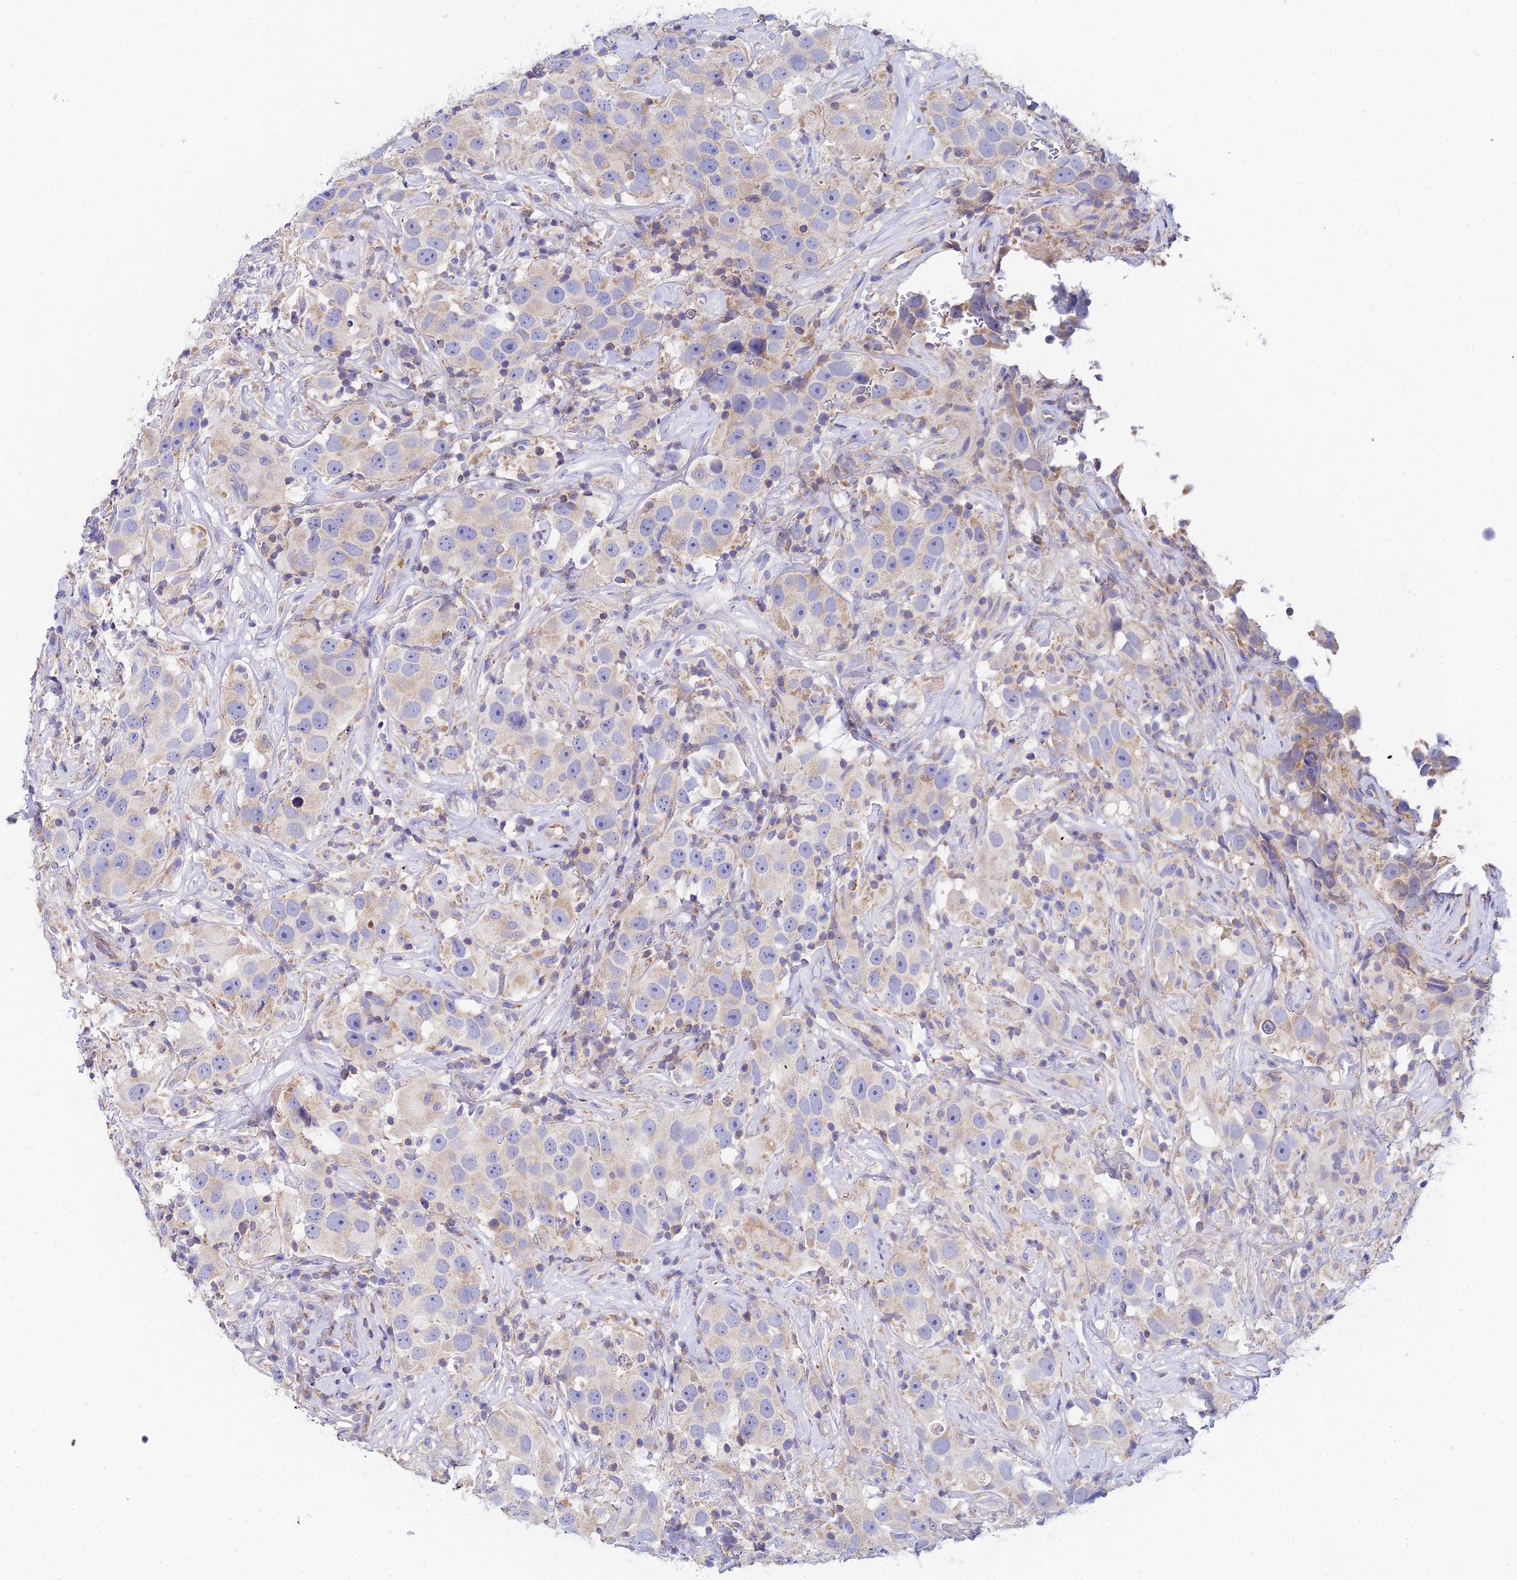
{"staining": {"intensity": "negative", "quantity": "none", "location": "none"}, "tissue": "testis cancer", "cell_type": "Tumor cells", "image_type": "cancer", "snomed": [{"axis": "morphology", "description": "Seminoma, NOS"}, {"axis": "topography", "description": "Testis"}], "caption": "IHC of testis cancer (seminoma) reveals no staining in tumor cells. The staining is performed using DAB brown chromogen with nuclei counter-stained in using hematoxylin.", "gene": "NIPSNAP3A", "patient": {"sex": "male", "age": 49}}